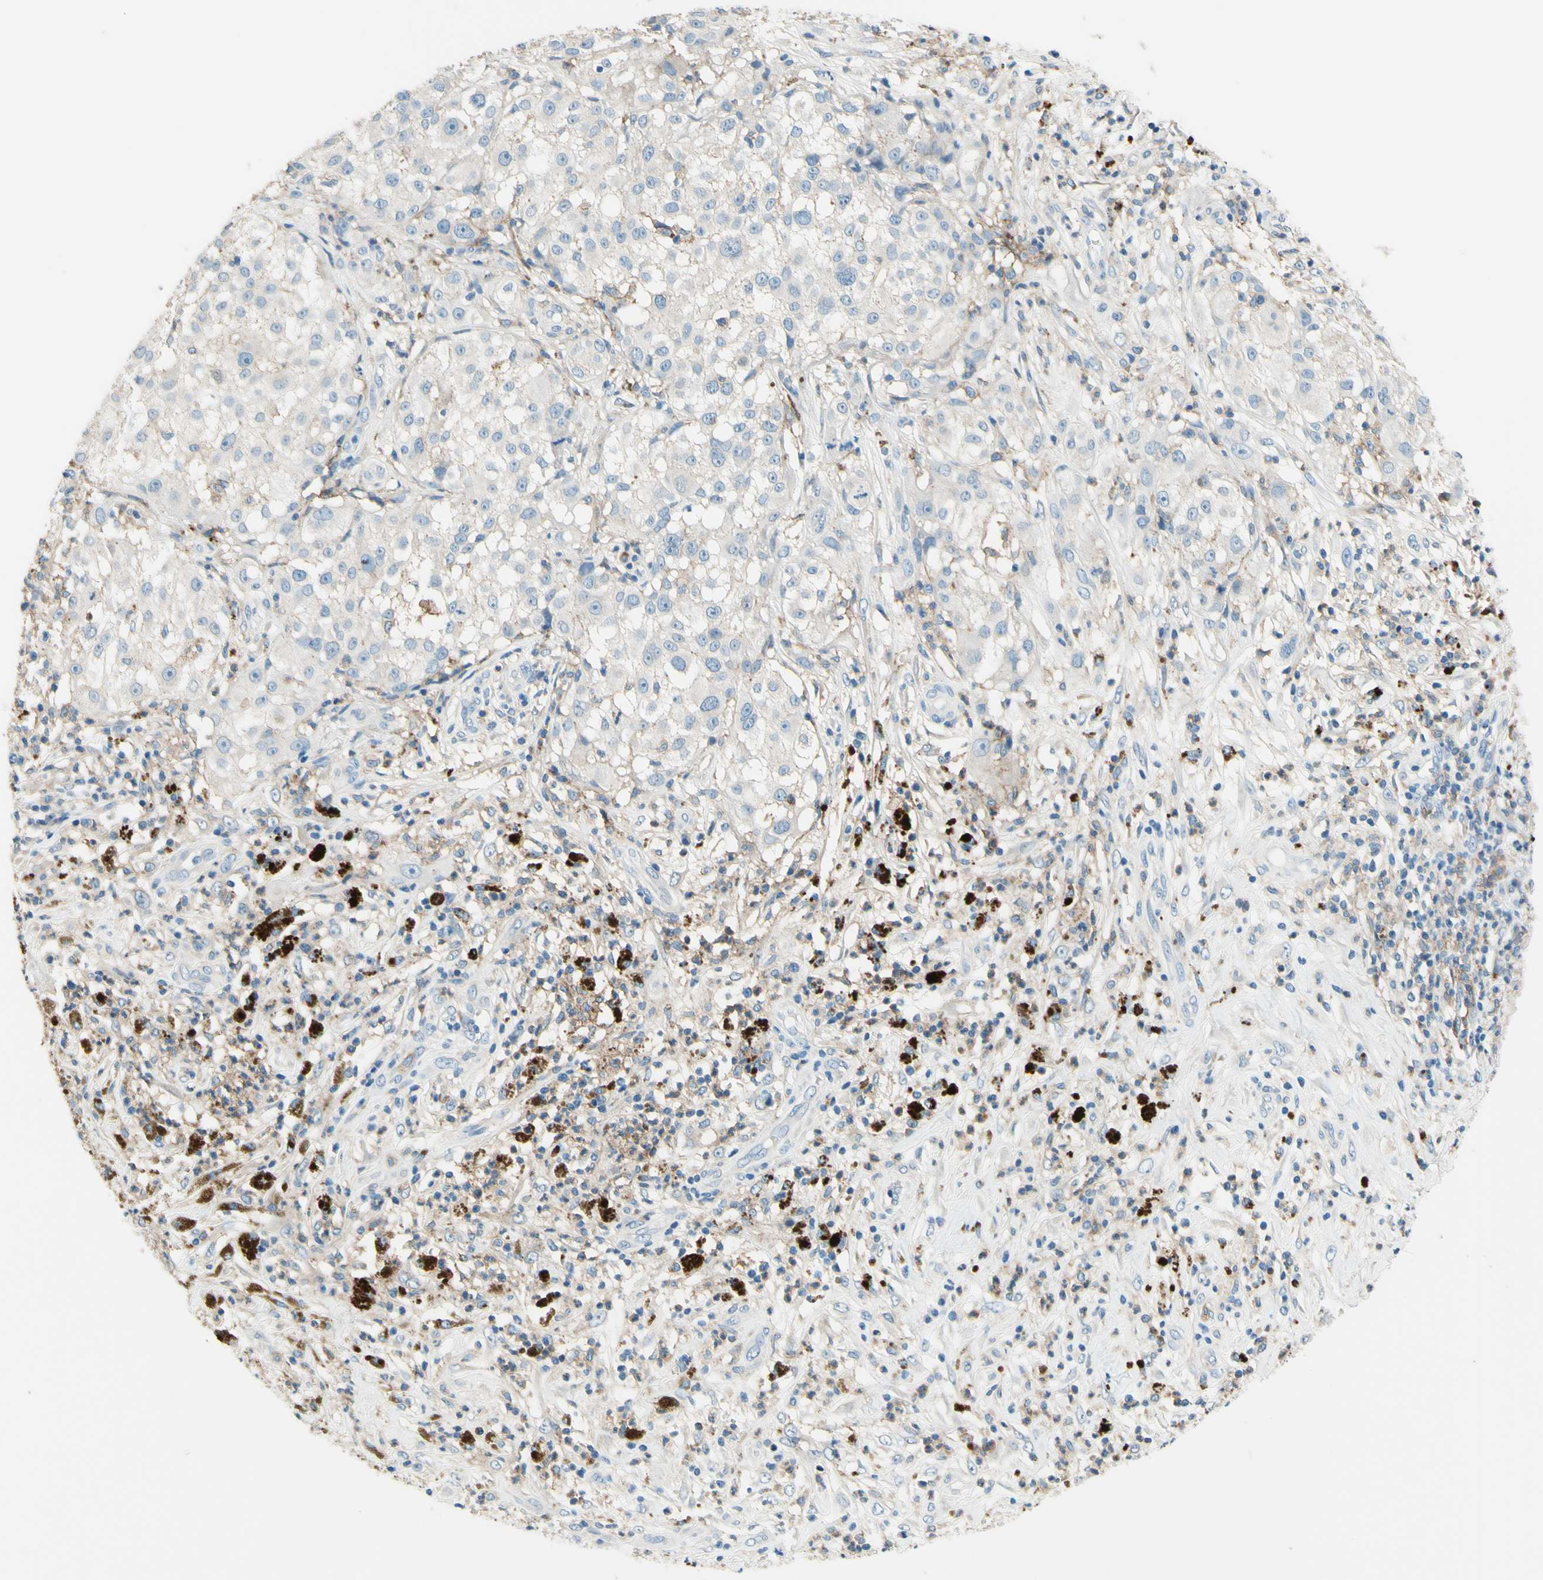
{"staining": {"intensity": "negative", "quantity": "none", "location": "none"}, "tissue": "melanoma", "cell_type": "Tumor cells", "image_type": "cancer", "snomed": [{"axis": "morphology", "description": "Necrosis, NOS"}, {"axis": "morphology", "description": "Malignant melanoma, NOS"}, {"axis": "topography", "description": "Skin"}], "caption": "Protein analysis of malignant melanoma shows no significant staining in tumor cells.", "gene": "SIGLEC9", "patient": {"sex": "female", "age": 87}}